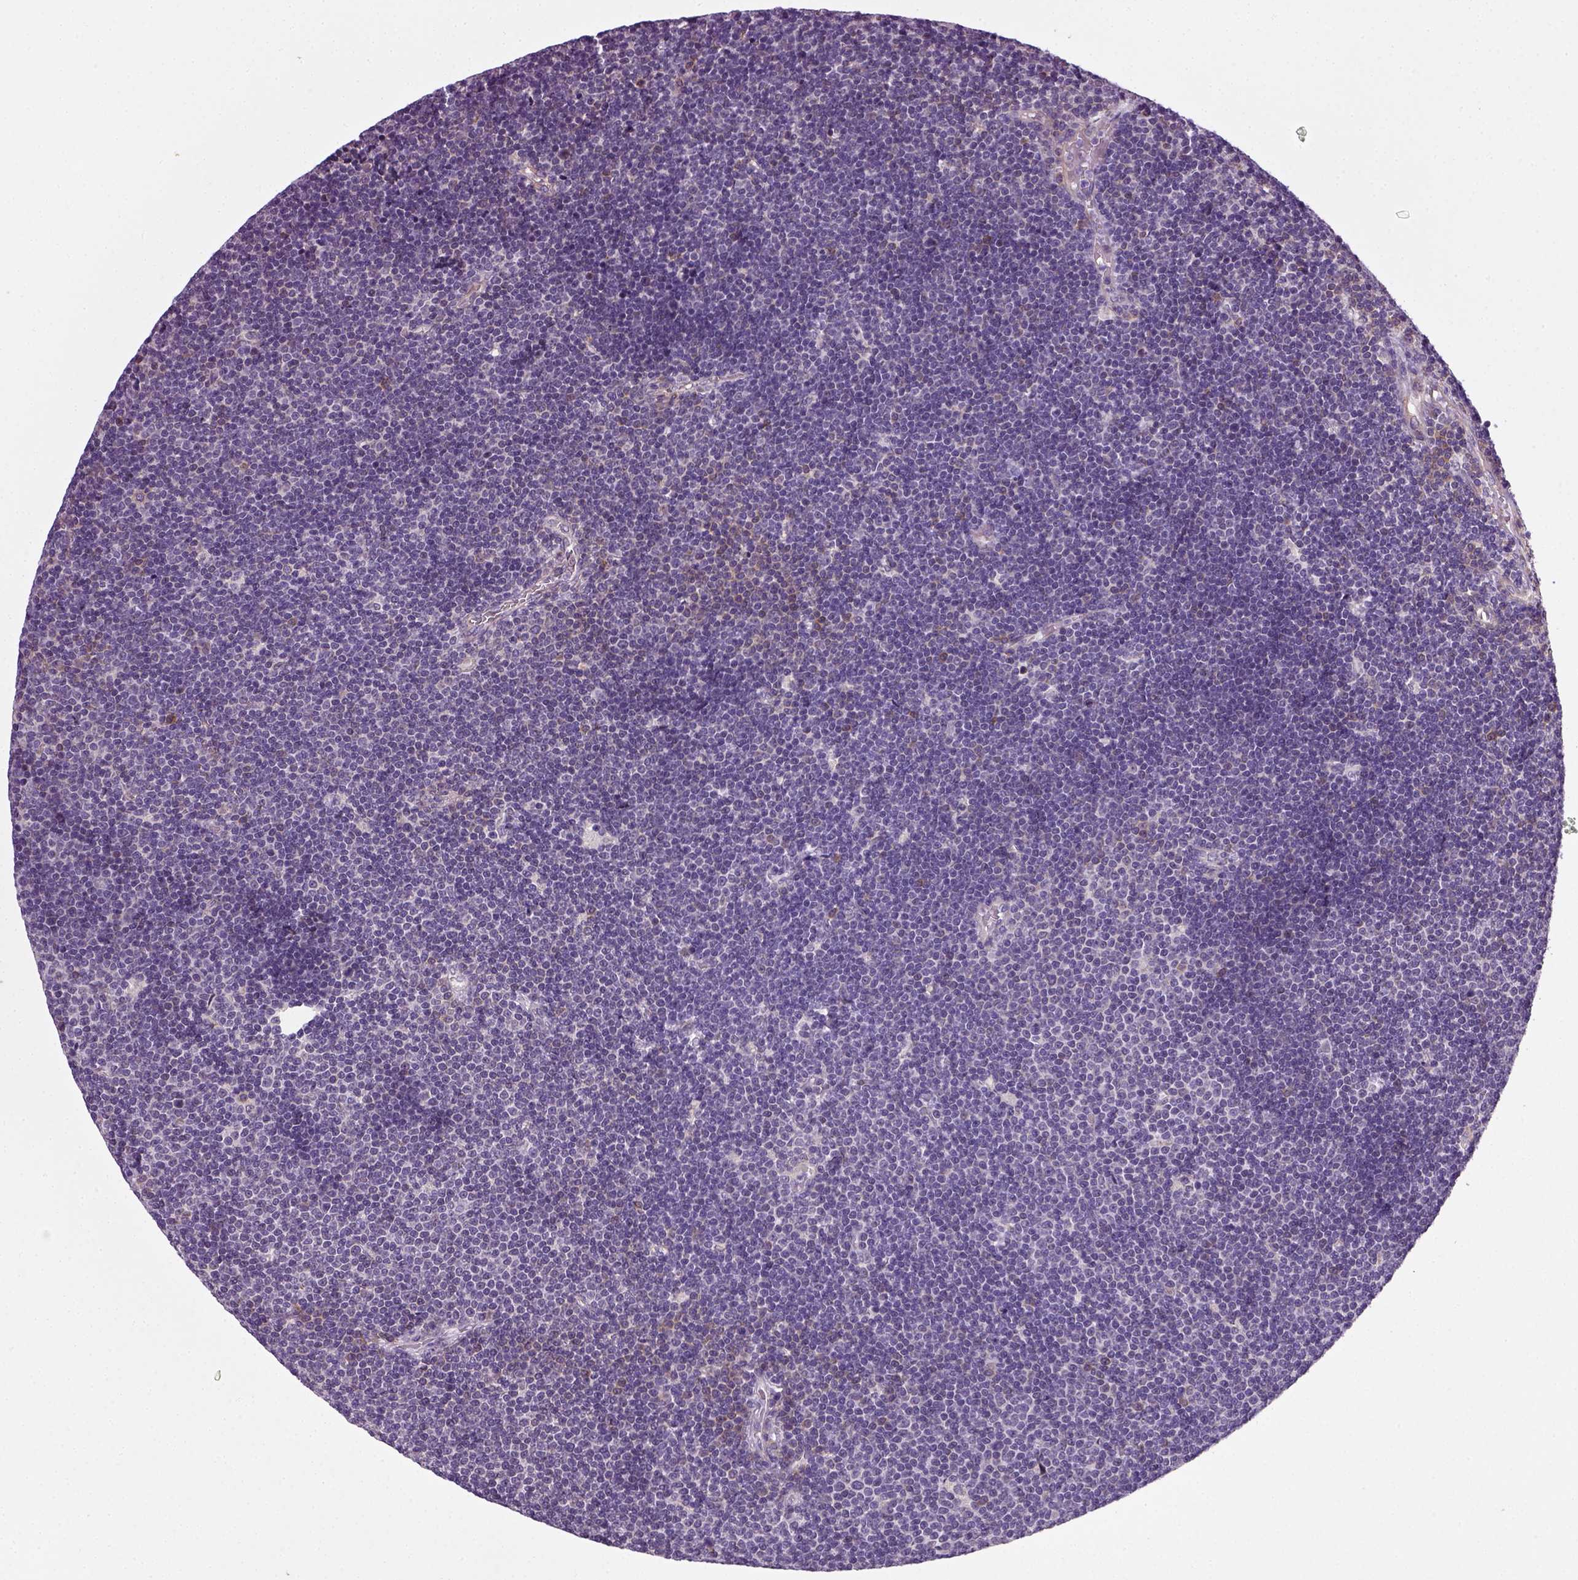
{"staining": {"intensity": "negative", "quantity": "none", "location": "none"}, "tissue": "lymphoma", "cell_type": "Tumor cells", "image_type": "cancer", "snomed": [{"axis": "morphology", "description": "Malignant lymphoma, non-Hodgkin's type, Low grade"}, {"axis": "topography", "description": "Brain"}], "caption": "This is an immunohistochemistry histopathology image of malignant lymphoma, non-Hodgkin's type (low-grade). There is no positivity in tumor cells.", "gene": "TPRG1", "patient": {"sex": "female", "age": 66}}